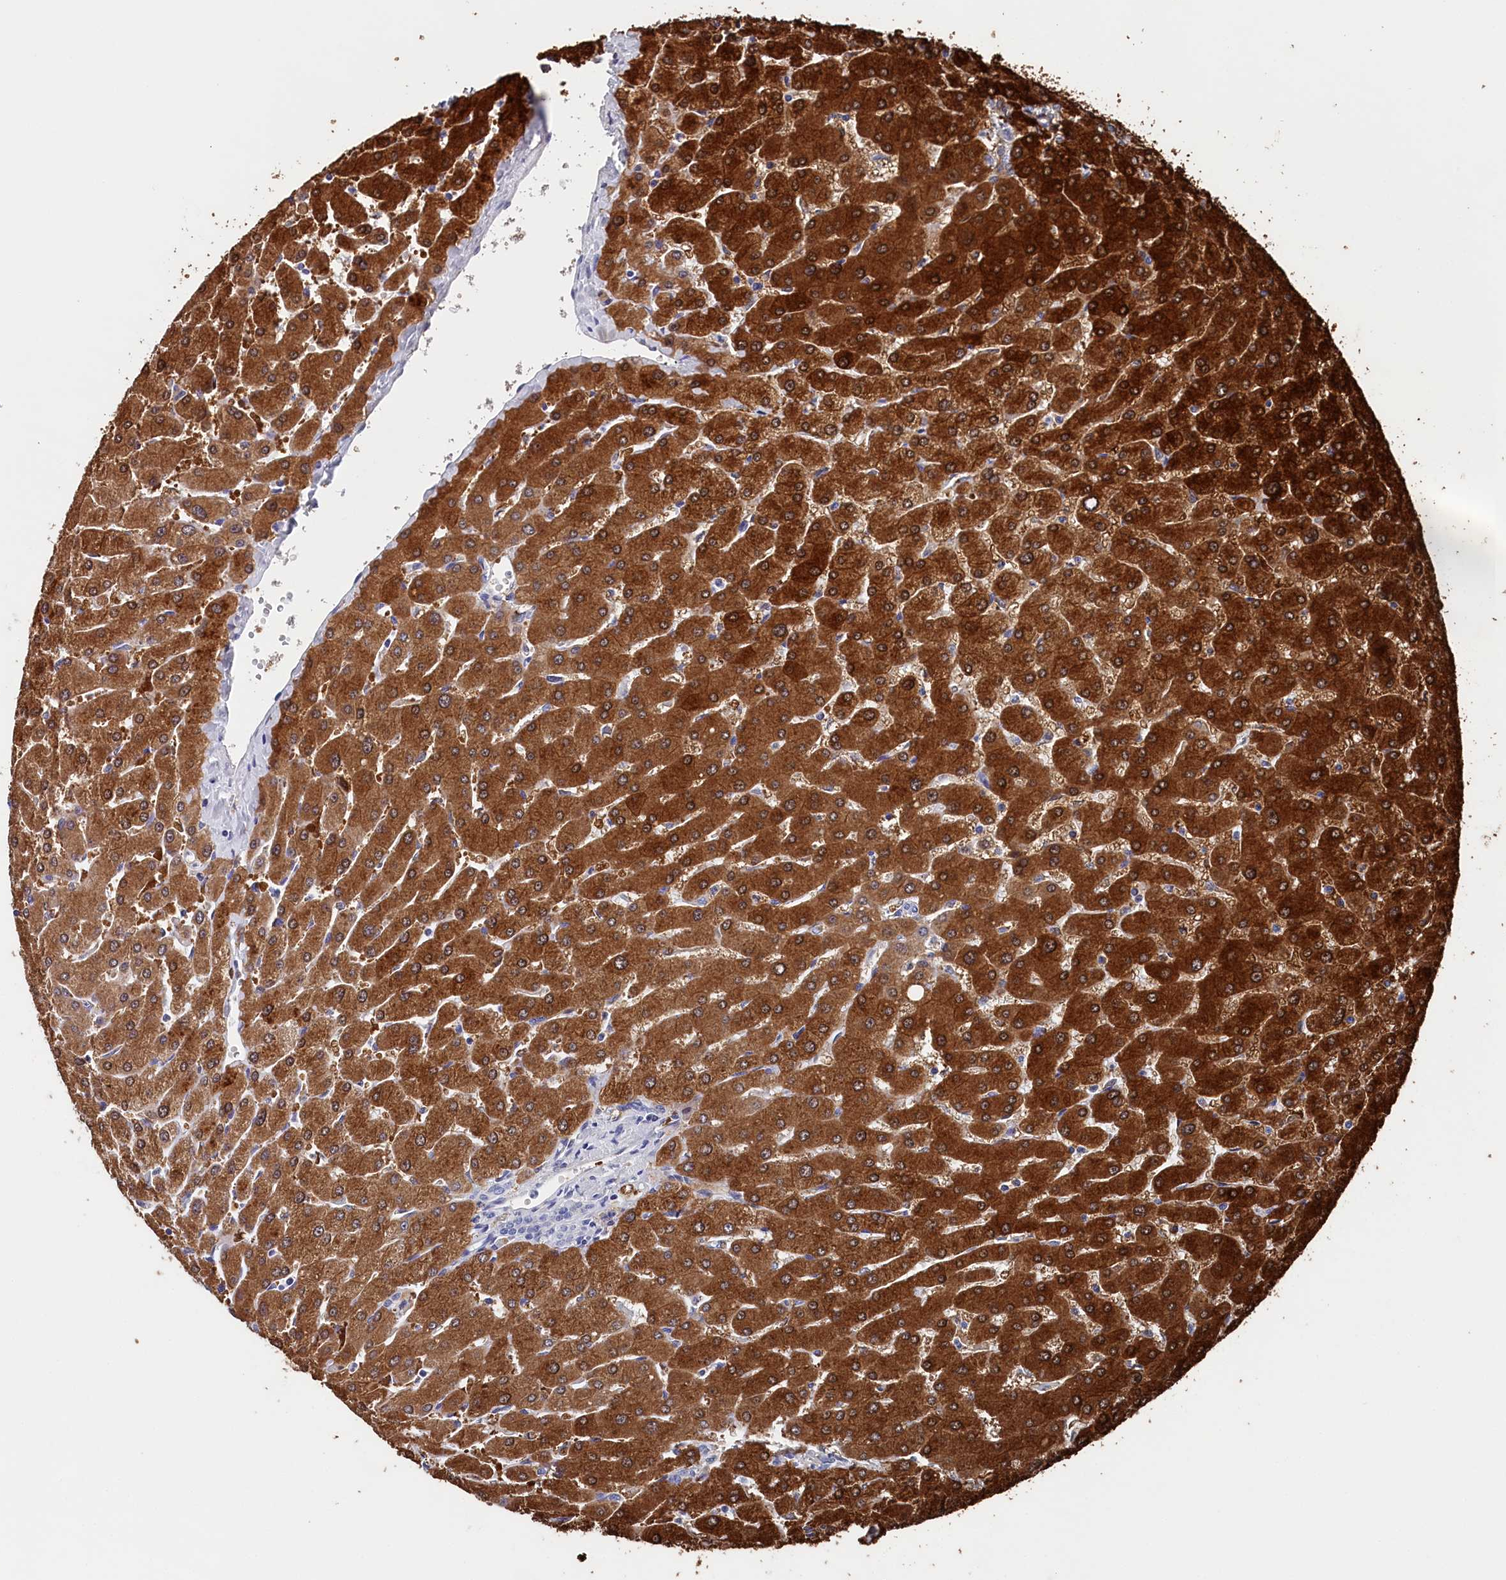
{"staining": {"intensity": "negative", "quantity": "none", "location": "none"}, "tissue": "liver", "cell_type": "Cholangiocytes", "image_type": "normal", "snomed": [{"axis": "morphology", "description": "Normal tissue, NOS"}, {"axis": "topography", "description": "Liver"}], "caption": "Immunohistochemical staining of unremarkable liver exhibits no significant positivity in cholangiocytes.", "gene": "BHMT", "patient": {"sex": "male", "age": 55}}